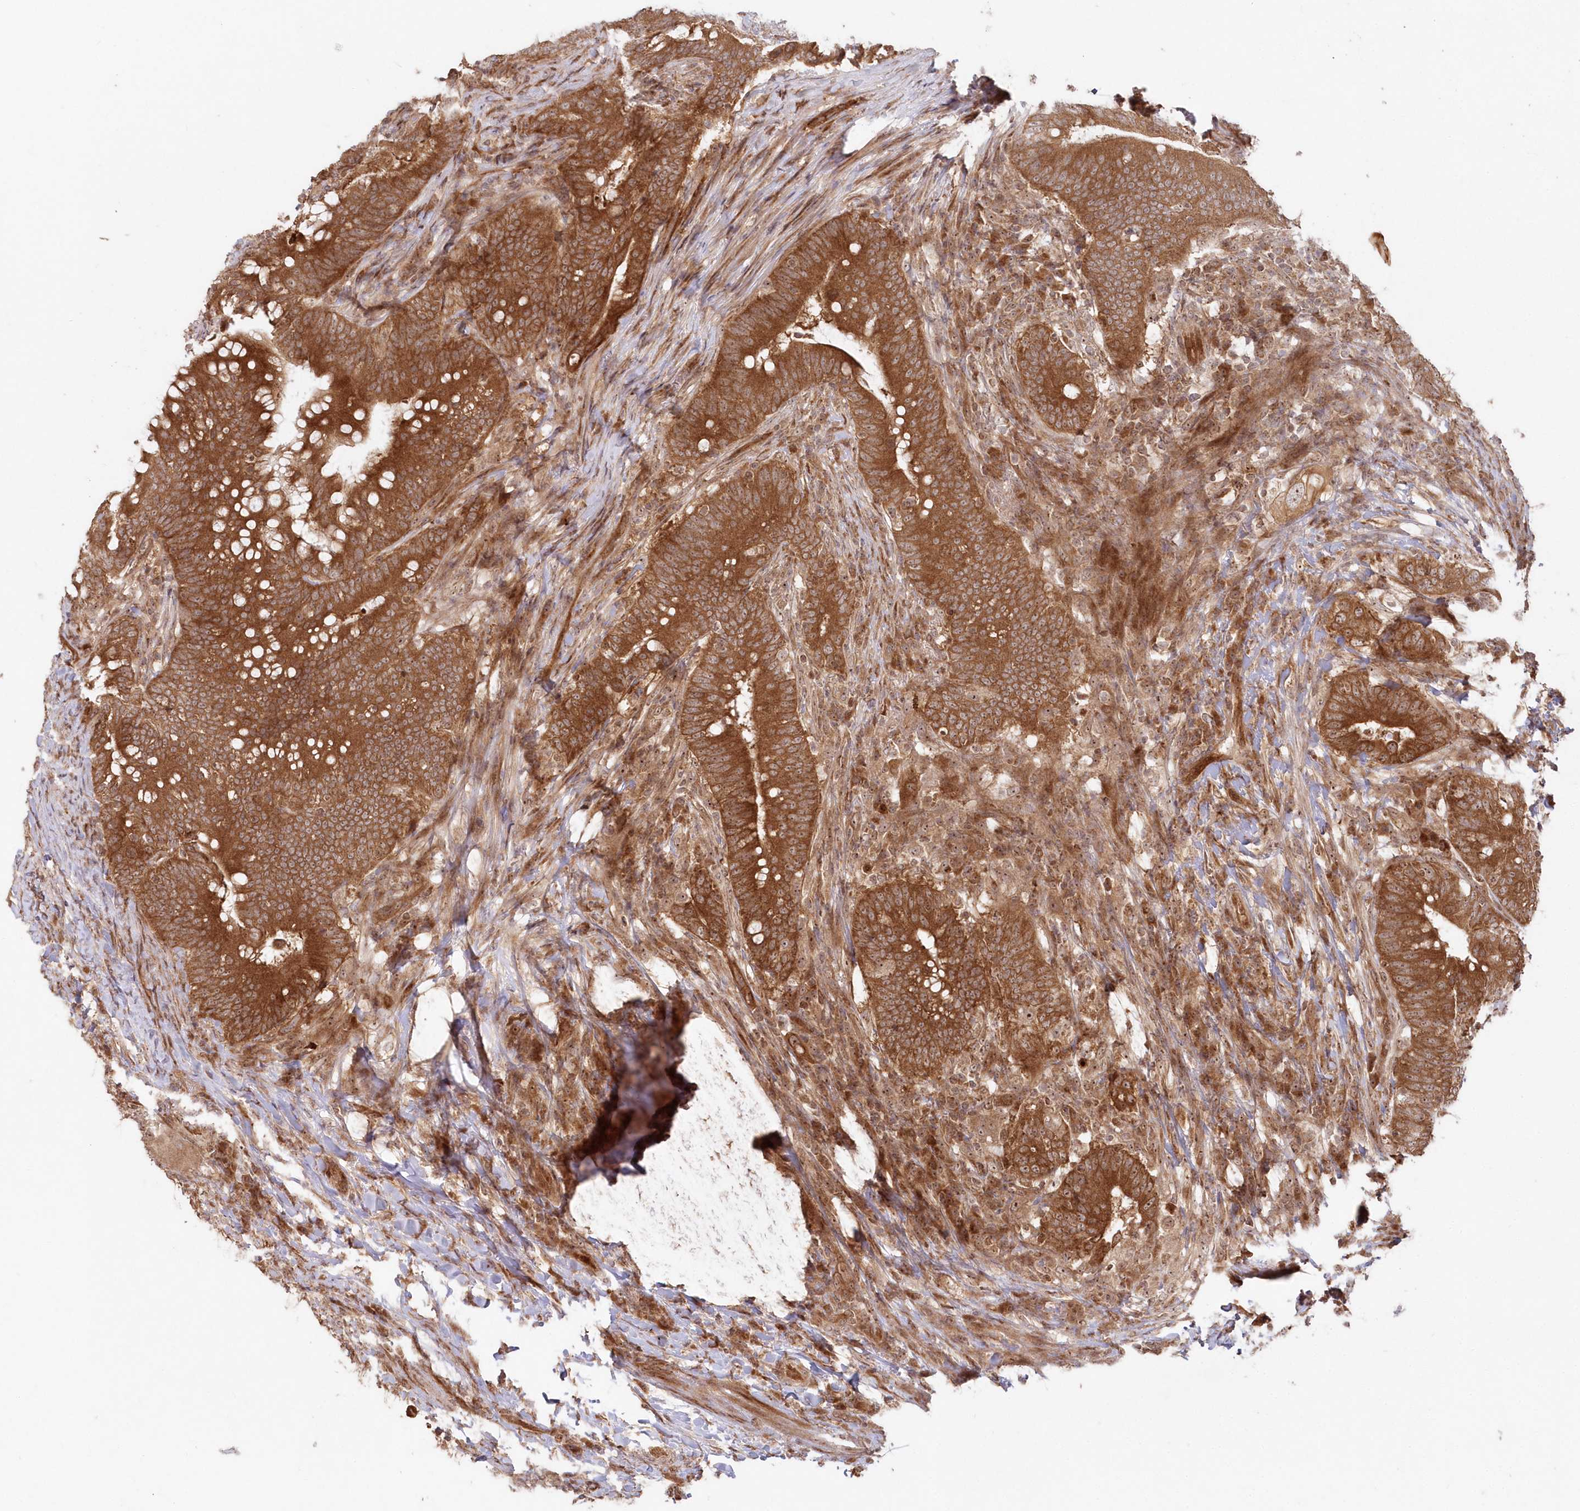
{"staining": {"intensity": "strong", "quantity": ">75%", "location": "cytoplasmic/membranous"}, "tissue": "colorectal cancer", "cell_type": "Tumor cells", "image_type": "cancer", "snomed": [{"axis": "morphology", "description": "Adenocarcinoma, NOS"}, {"axis": "topography", "description": "Colon"}], "caption": "A brown stain shows strong cytoplasmic/membranous positivity of a protein in human colorectal cancer (adenocarcinoma) tumor cells. Using DAB (3,3'-diaminobenzidine) (brown) and hematoxylin (blue) stains, captured at high magnification using brightfield microscopy.", "gene": "SERINC1", "patient": {"sex": "female", "age": 66}}